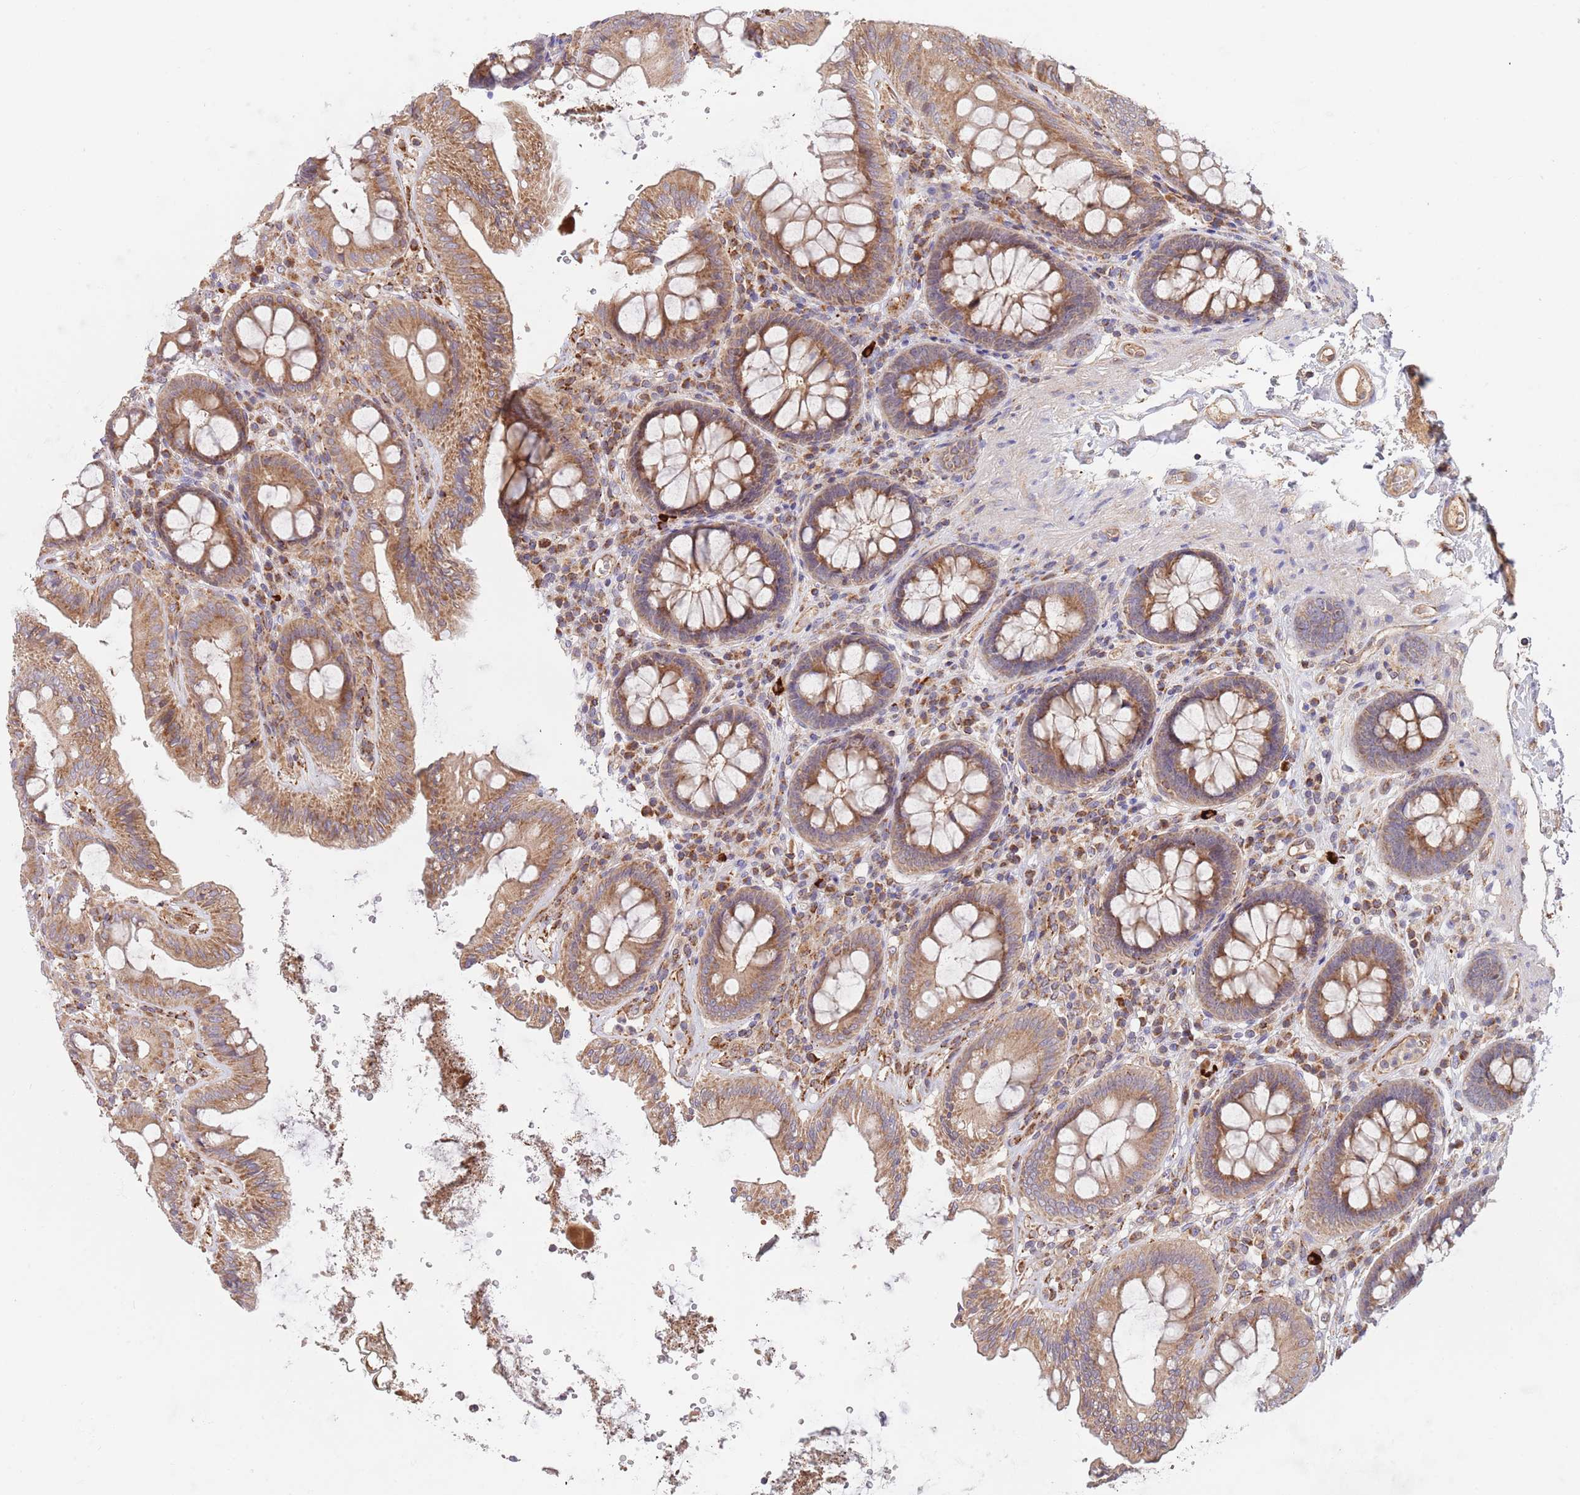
{"staining": {"intensity": "moderate", "quantity": ">75%", "location": "cytoplasmic/membranous"}, "tissue": "colon", "cell_type": "Endothelial cells", "image_type": "normal", "snomed": [{"axis": "morphology", "description": "Normal tissue, NOS"}, {"axis": "topography", "description": "Colon"}], "caption": "Immunohistochemistry micrograph of benign human colon stained for a protein (brown), which exhibits medium levels of moderate cytoplasmic/membranous expression in approximately >75% of endothelial cells.", "gene": "GUK1", "patient": {"sex": "male", "age": 84}}